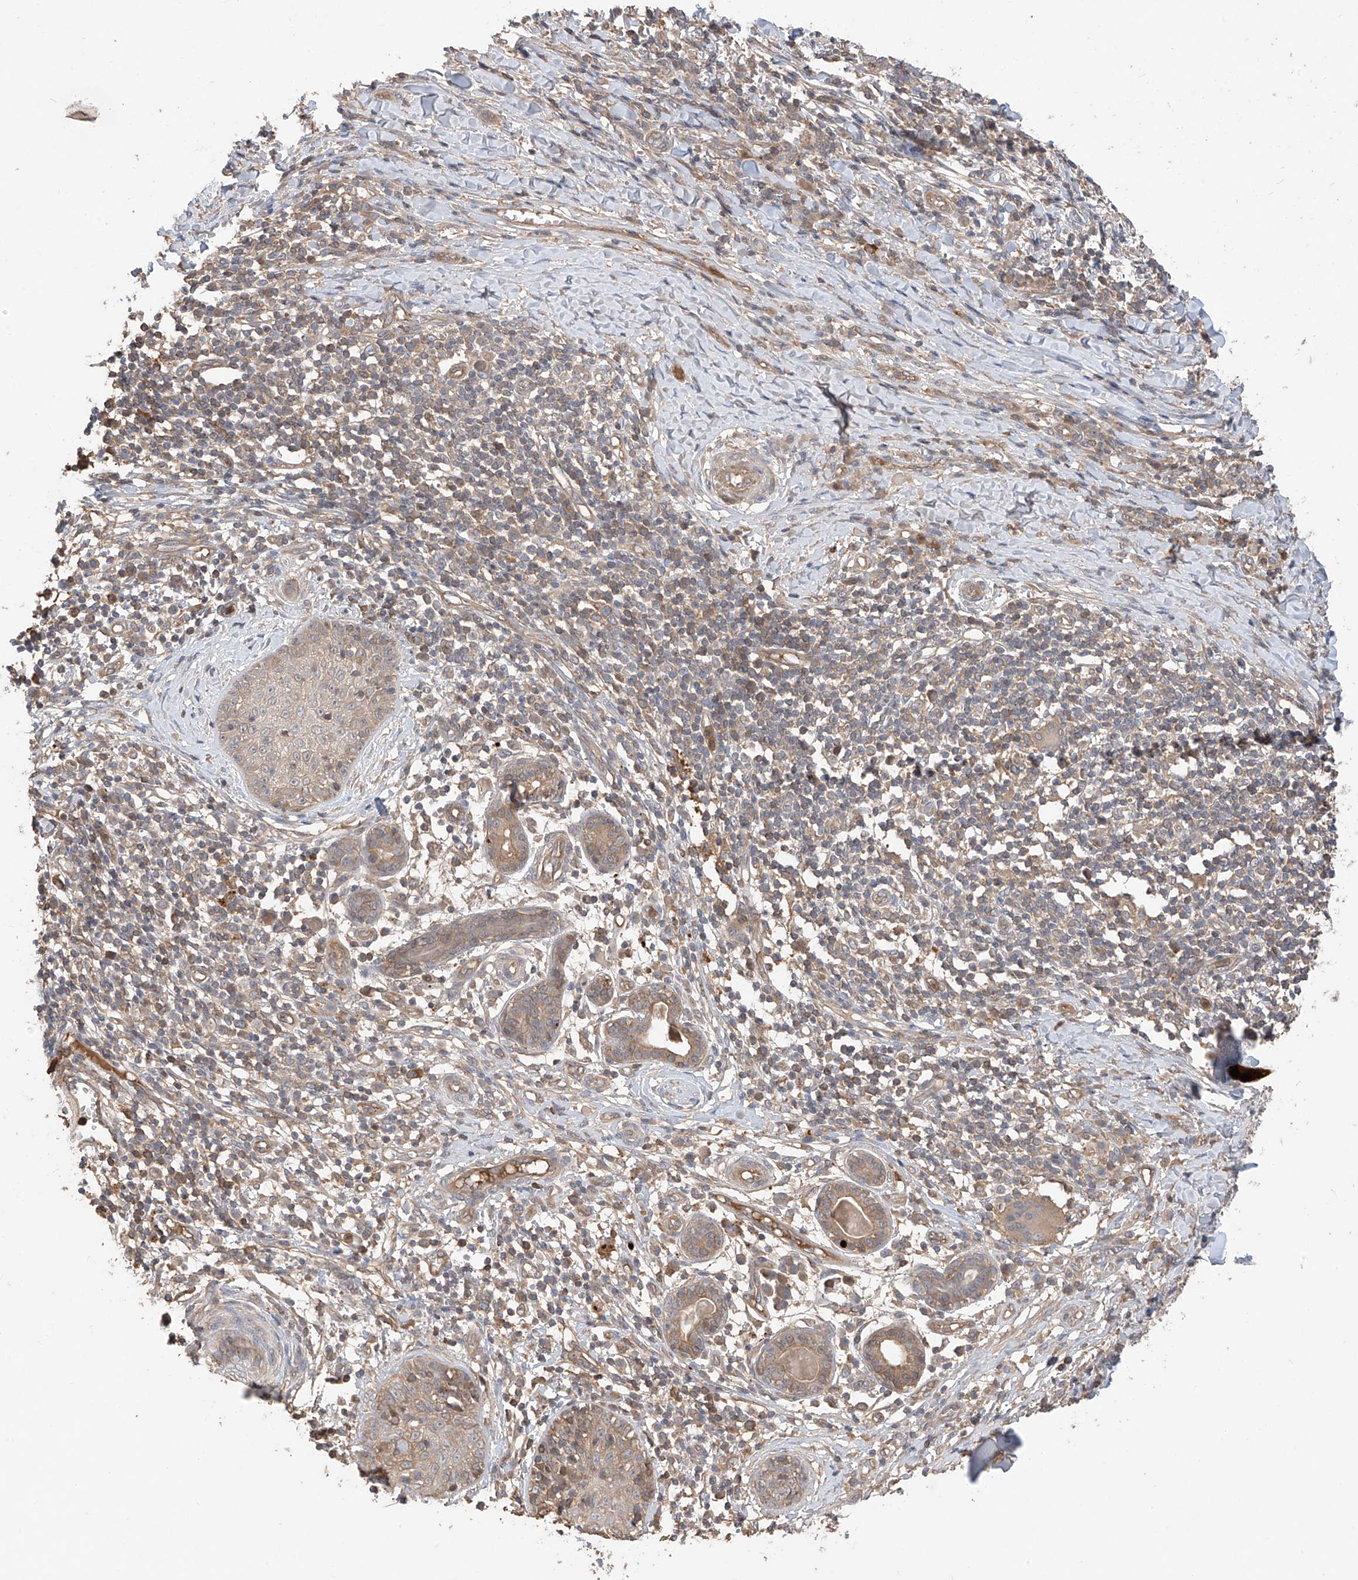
{"staining": {"intensity": "weak", "quantity": "<25%", "location": "cytoplasmic/membranous"}, "tissue": "skin cancer", "cell_type": "Tumor cells", "image_type": "cancer", "snomed": [{"axis": "morphology", "description": "Squamous cell carcinoma, NOS"}, {"axis": "topography", "description": "Skin"}], "caption": "A high-resolution image shows immunohistochemistry (IHC) staining of skin cancer (squamous cell carcinoma), which exhibits no significant expression in tumor cells.", "gene": "CACNA2D4", "patient": {"sex": "female", "age": 88}}